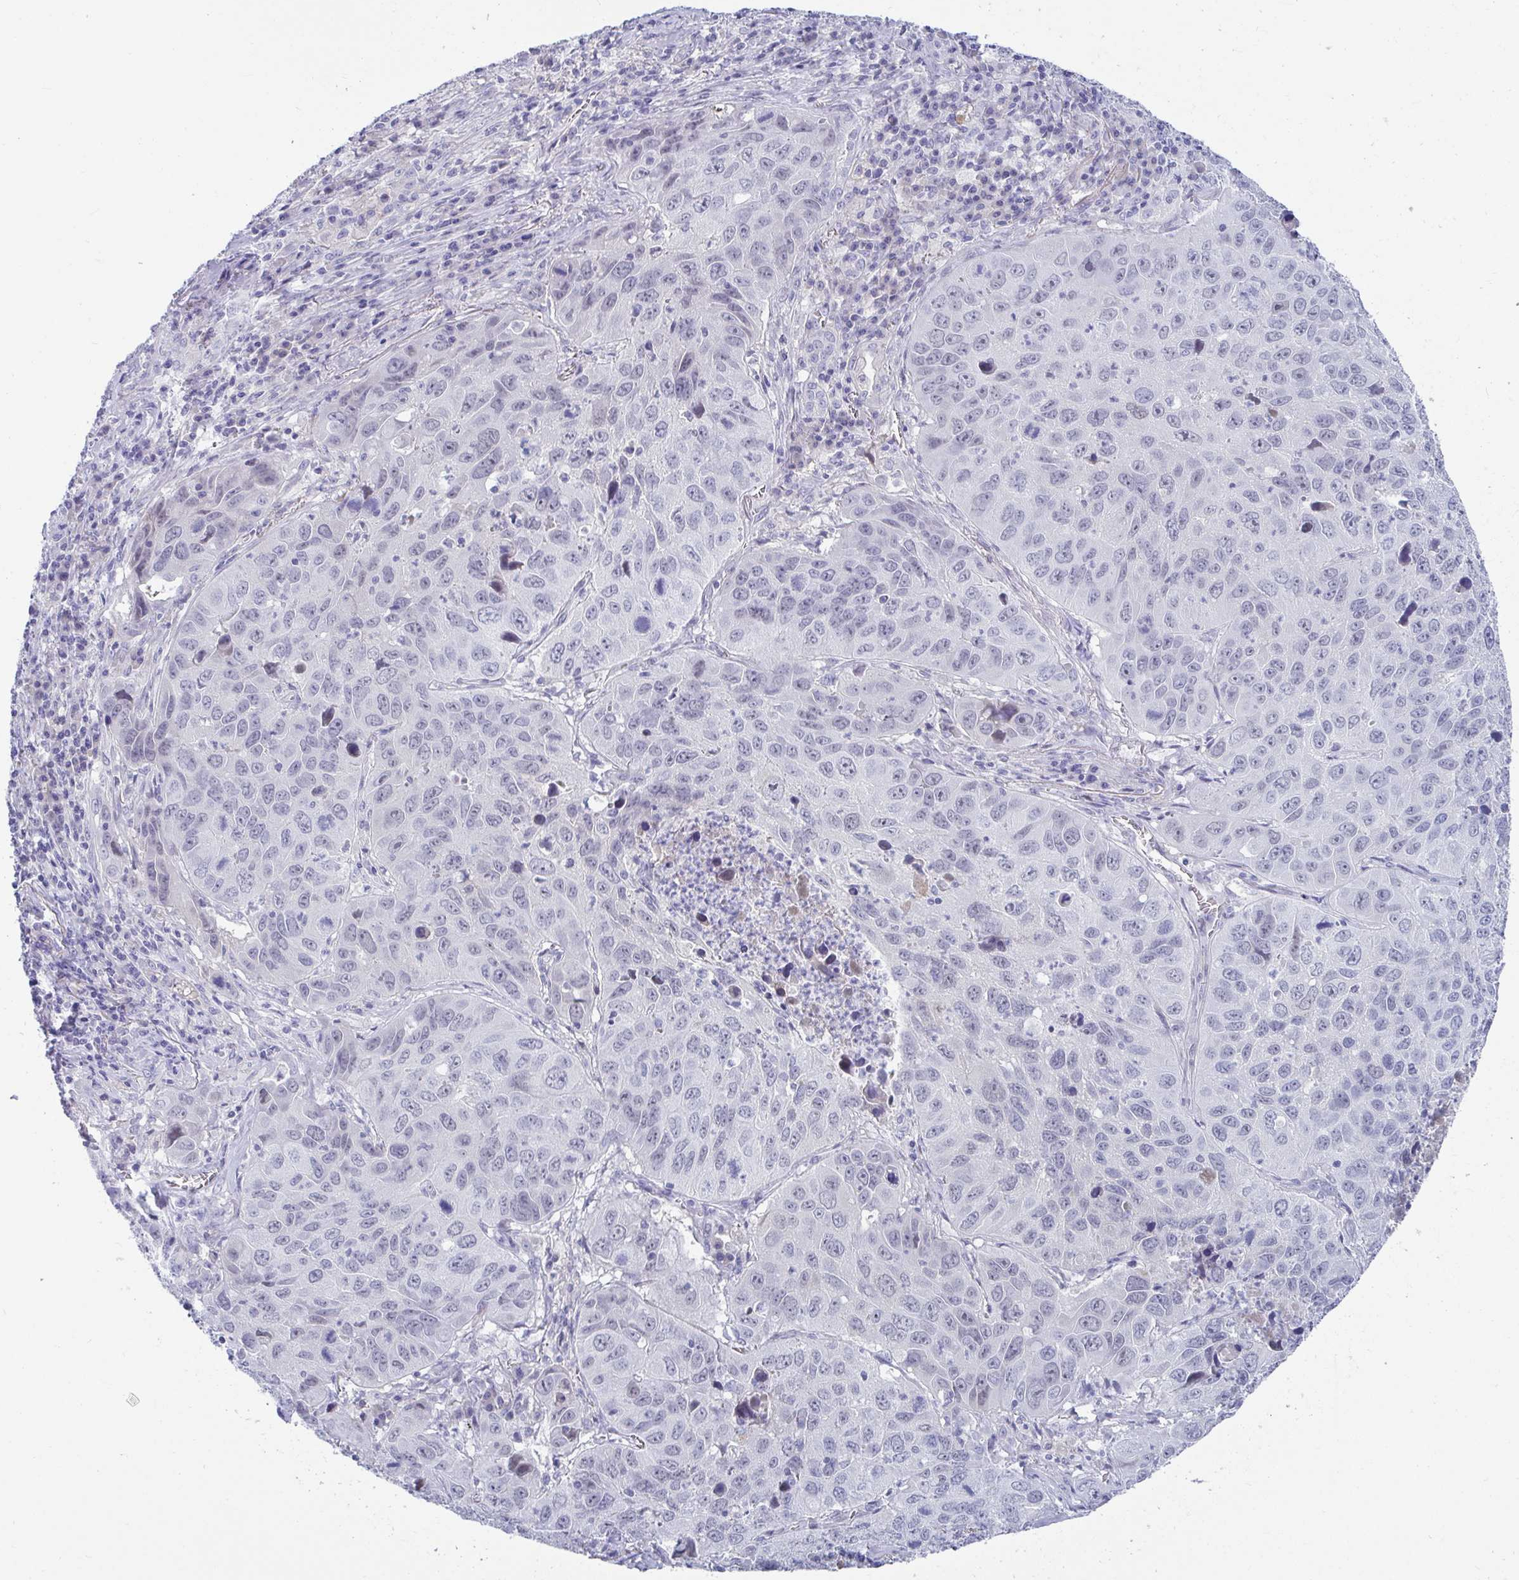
{"staining": {"intensity": "negative", "quantity": "none", "location": "none"}, "tissue": "lung cancer", "cell_type": "Tumor cells", "image_type": "cancer", "snomed": [{"axis": "morphology", "description": "Squamous cell carcinoma, NOS"}, {"axis": "topography", "description": "Lung"}], "caption": "Tumor cells show no significant expression in lung cancer. Nuclei are stained in blue.", "gene": "NPY", "patient": {"sex": "female", "age": 61}}